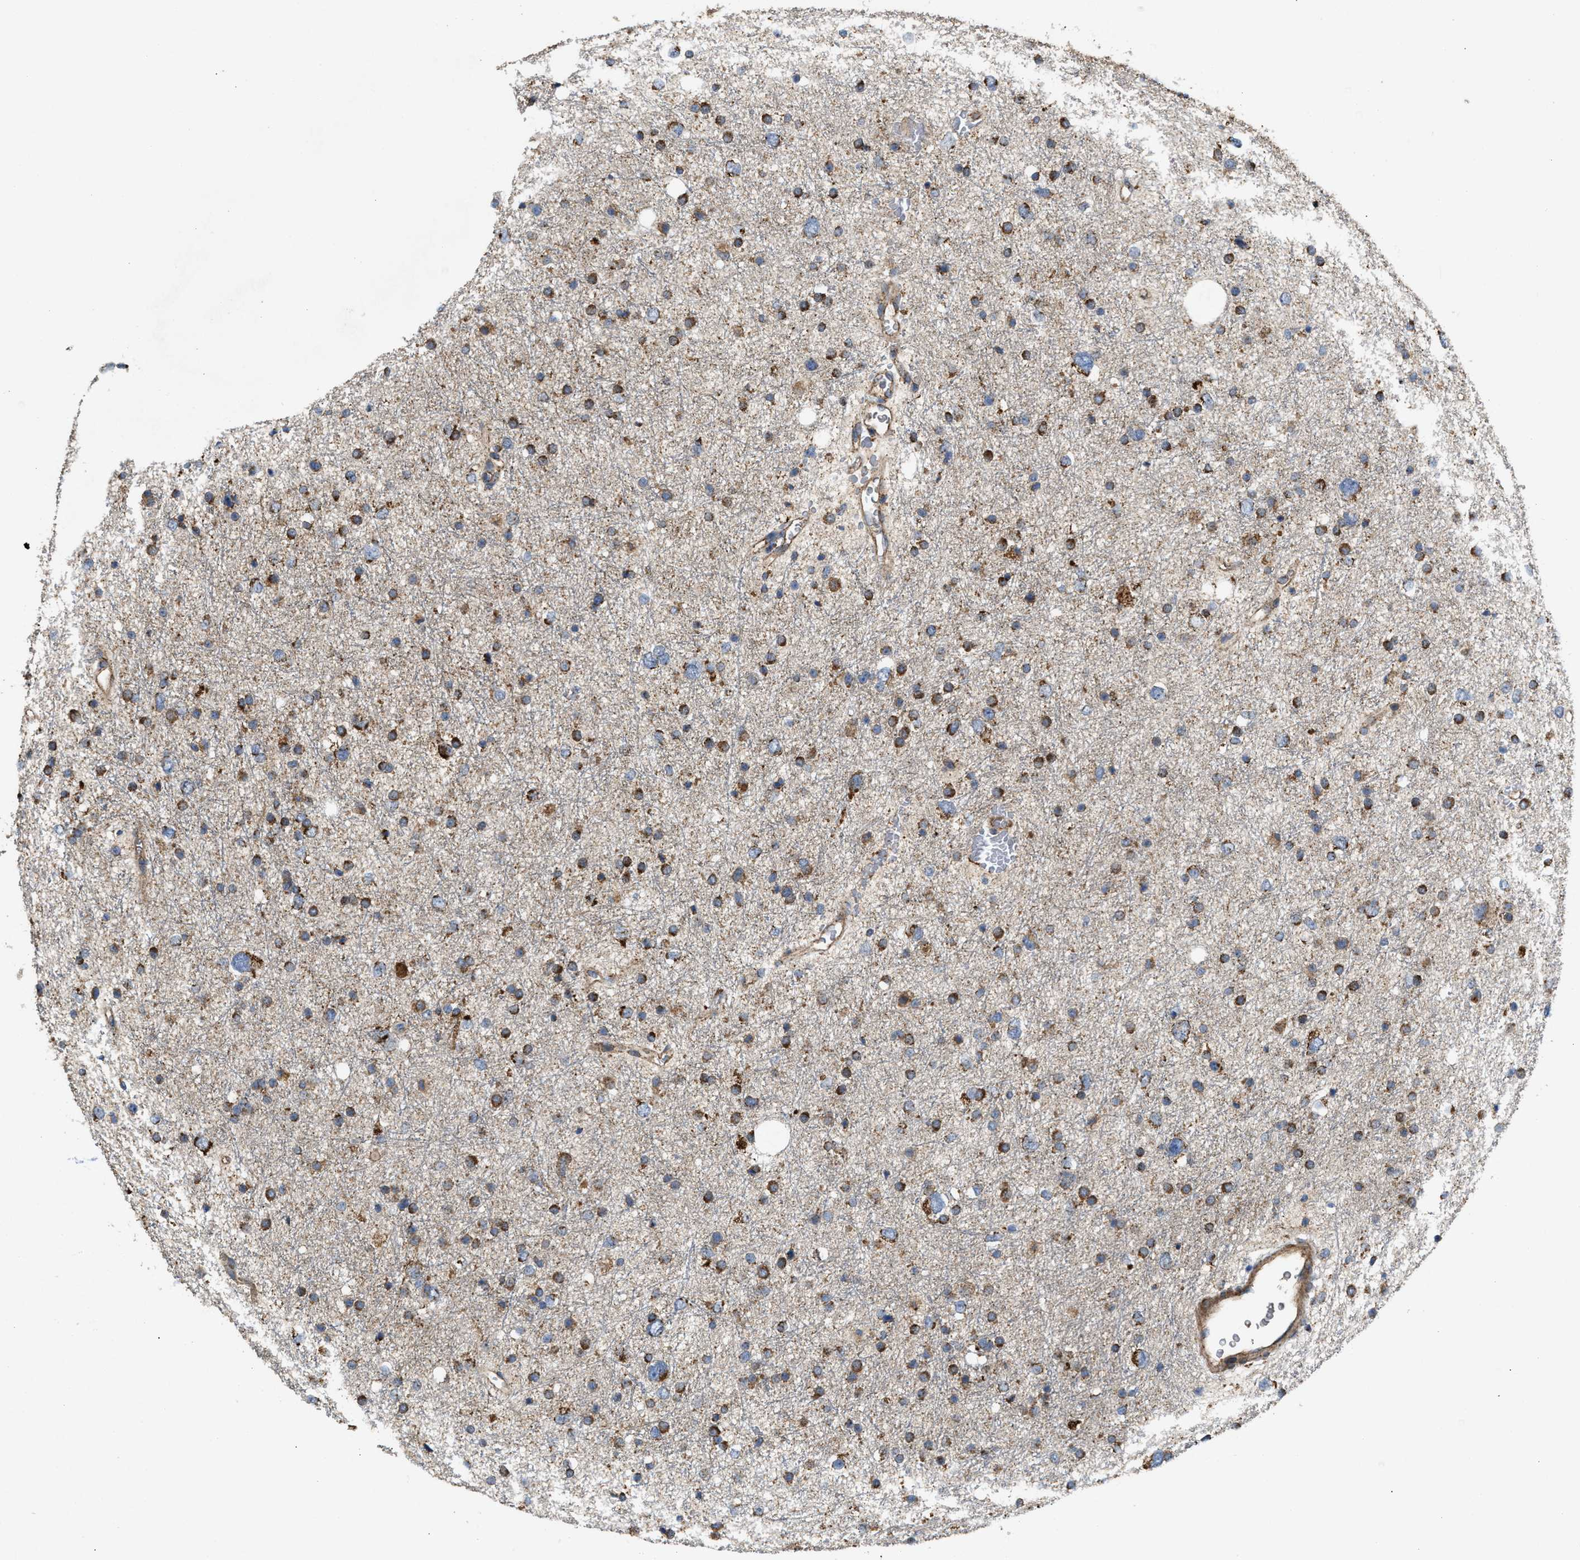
{"staining": {"intensity": "moderate", "quantity": ">75%", "location": "cytoplasmic/membranous"}, "tissue": "glioma", "cell_type": "Tumor cells", "image_type": "cancer", "snomed": [{"axis": "morphology", "description": "Glioma, malignant, Low grade"}, {"axis": "topography", "description": "Brain"}], "caption": "IHC image of human malignant glioma (low-grade) stained for a protein (brown), which demonstrates medium levels of moderate cytoplasmic/membranous positivity in about >75% of tumor cells.", "gene": "TACO1", "patient": {"sex": "female", "age": 37}}